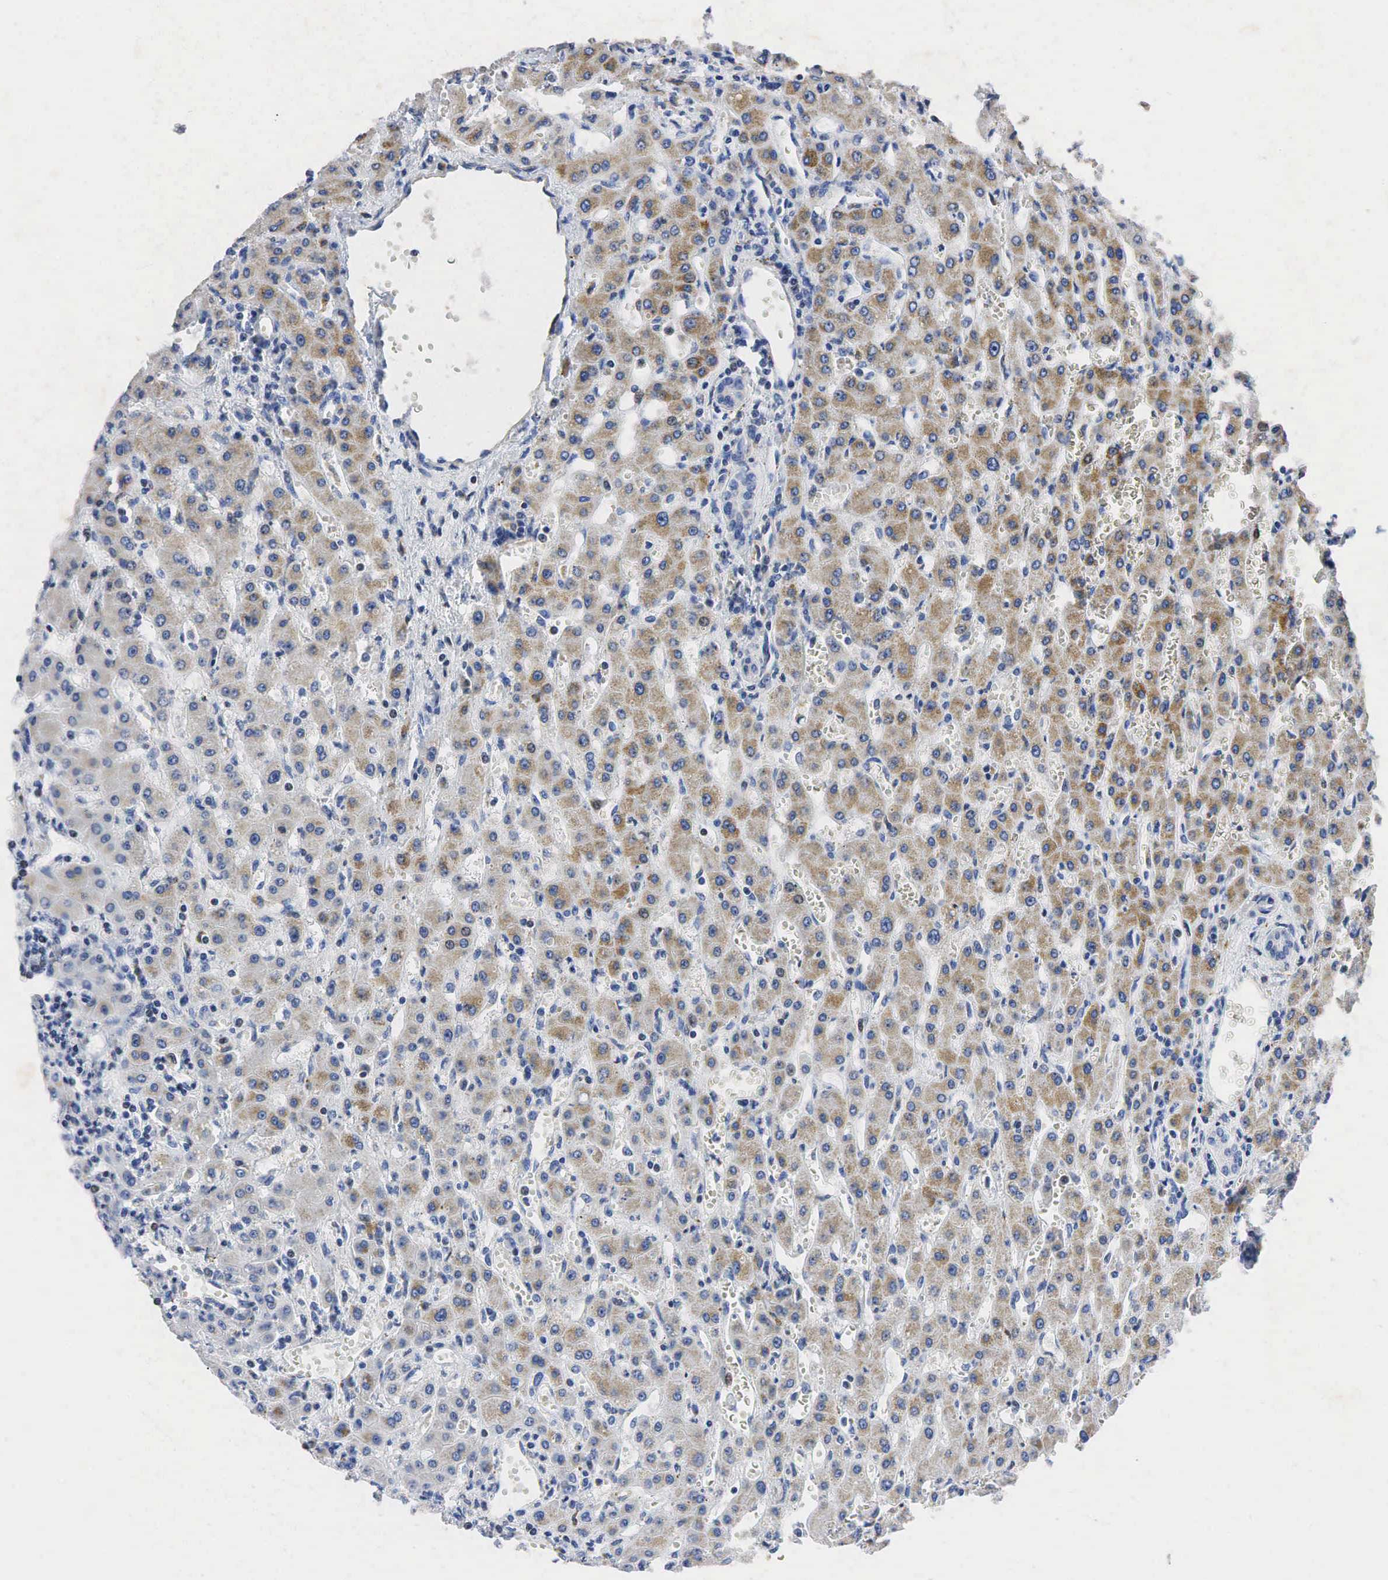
{"staining": {"intensity": "negative", "quantity": "none", "location": "none"}, "tissue": "liver", "cell_type": "Cholangiocytes", "image_type": "normal", "snomed": [{"axis": "morphology", "description": "Normal tissue, NOS"}, {"axis": "topography", "description": "Liver"}], "caption": "Image shows no protein expression in cholangiocytes of unremarkable liver. The staining was performed using DAB (3,3'-diaminobenzidine) to visualize the protein expression in brown, while the nuclei were stained in blue with hematoxylin (Magnification: 20x).", "gene": "SYP", "patient": {"sex": "female", "age": 30}}